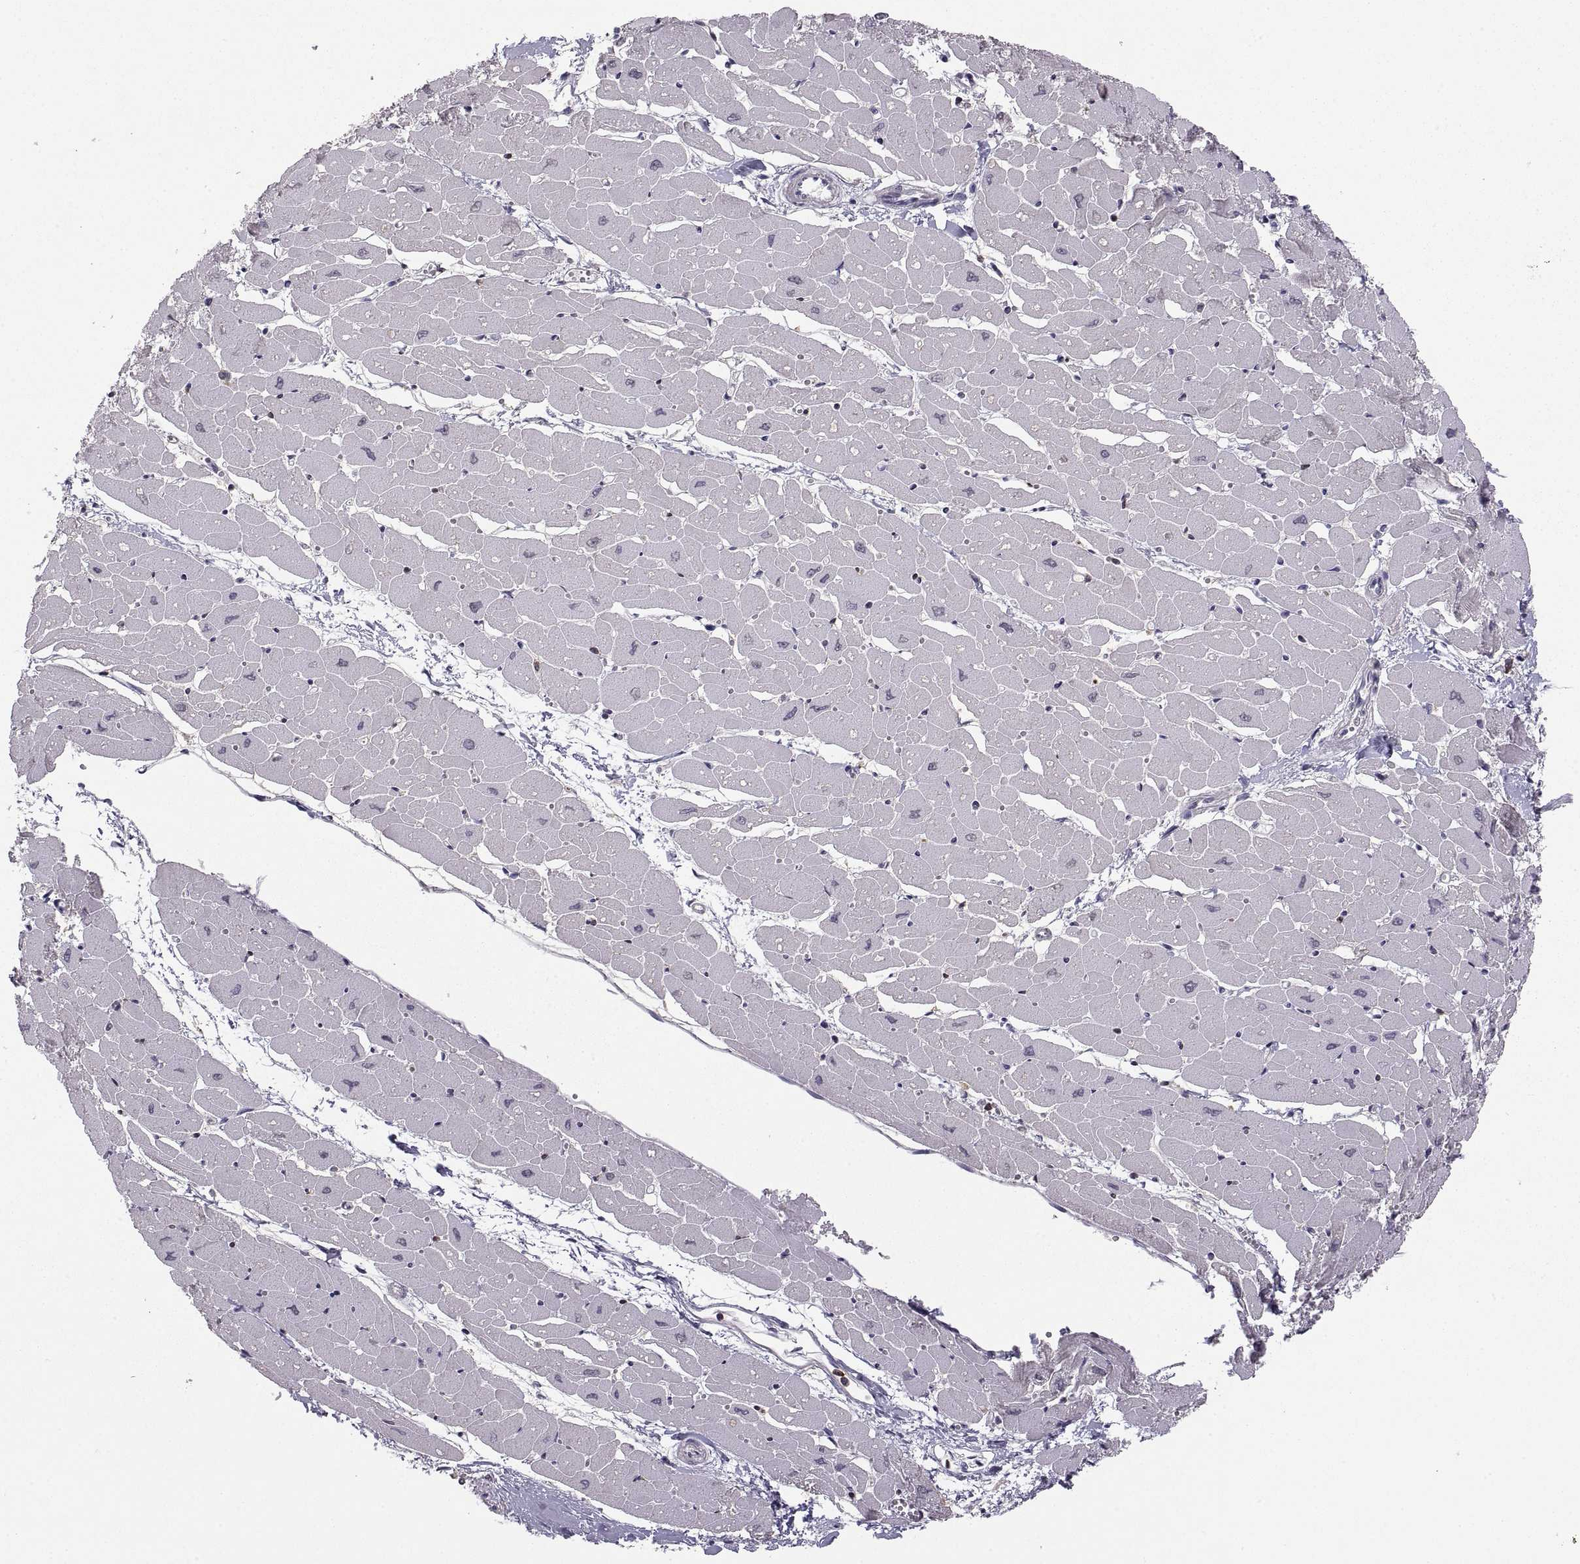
{"staining": {"intensity": "negative", "quantity": "none", "location": "none"}, "tissue": "heart muscle", "cell_type": "Cardiomyocytes", "image_type": "normal", "snomed": [{"axis": "morphology", "description": "Normal tissue, NOS"}, {"axis": "topography", "description": "Heart"}], "caption": "DAB (3,3'-diaminobenzidine) immunohistochemical staining of normal heart muscle displays no significant expression in cardiomyocytes.", "gene": "EZR", "patient": {"sex": "male", "age": 57}}